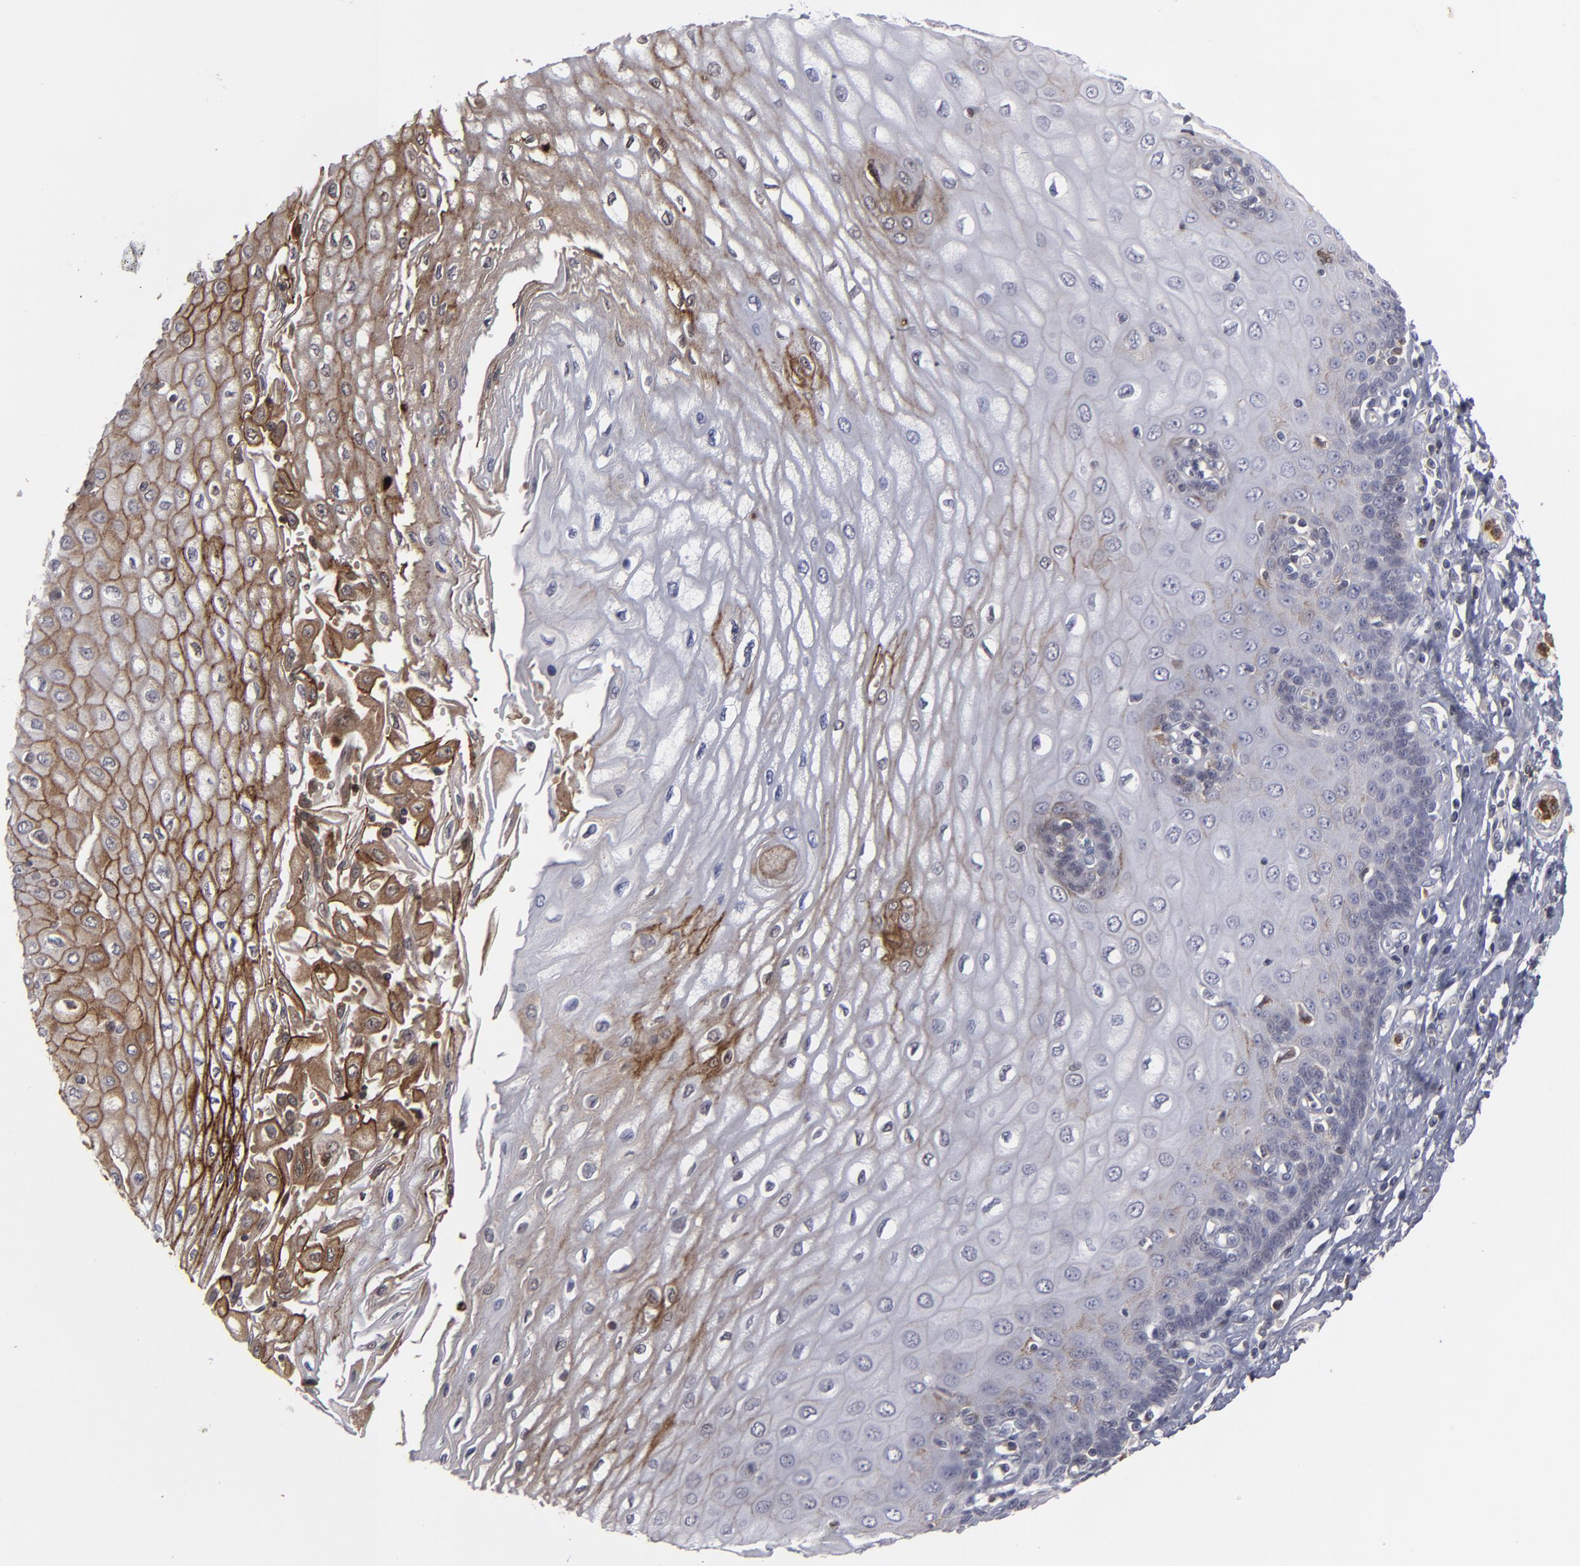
{"staining": {"intensity": "moderate", "quantity": "<25%", "location": "cytoplasmic/membranous"}, "tissue": "esophagus", "cell_type": "Squamous epithelial cells", "image_type": "normal", "snomed": [{"axis": "morphology", "description": "Normal tissue, NOS"}, {"axis": "topography", "description": "Esophagus"}], "caption": "A micrograph showing moderate cytoplasmic/membranous positivity in approximately <25% of squamous epithelial cells in benign esophagus, as visualized by brown immunohistochemical staining.", "gene": "LRG1", "patient": {"sex": "male", "age": 62}}